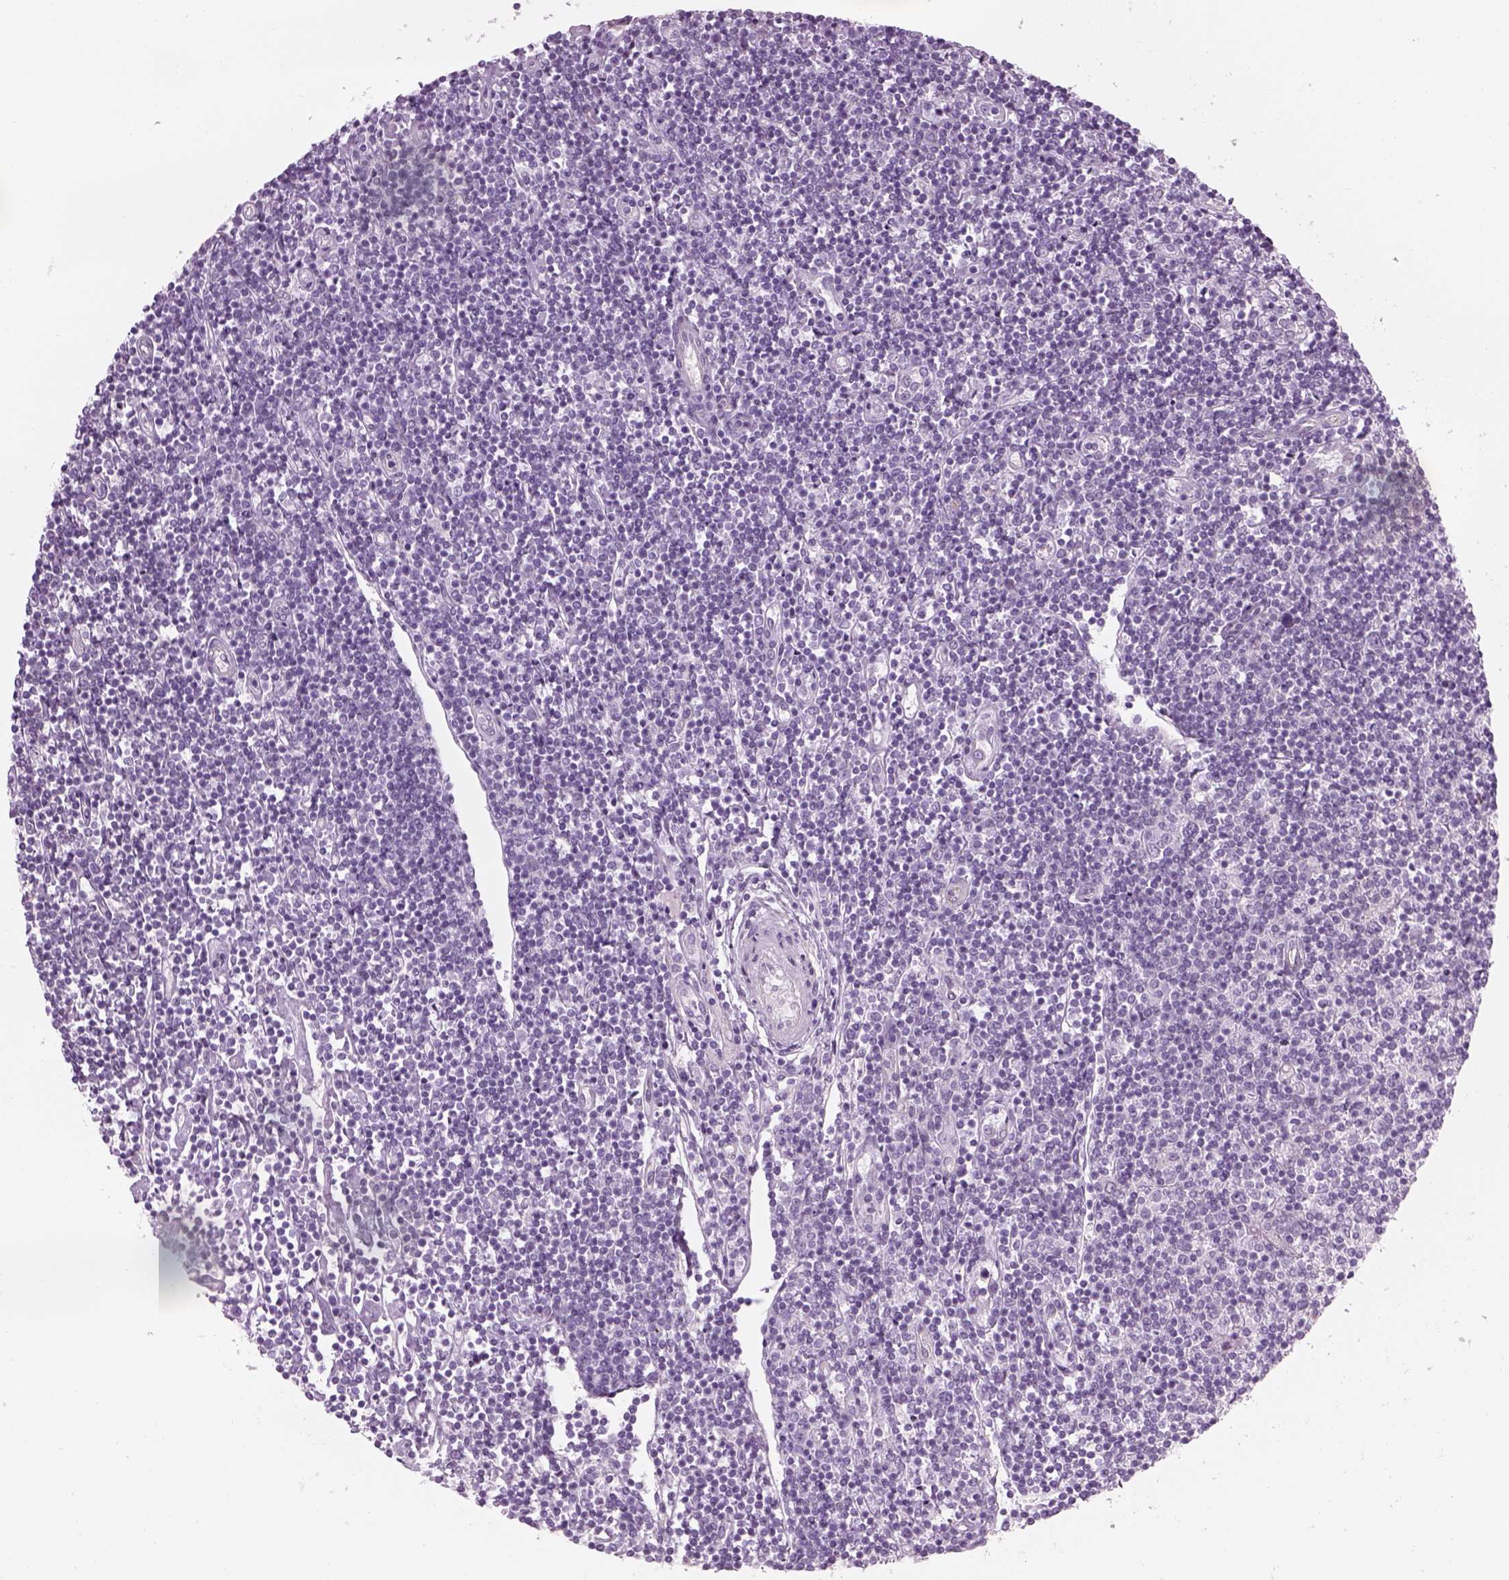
{"staining": {"intensity": "negative", "quantity": "none", "location": "none"}, "tissue": "lymphoma", "cell_type": "Tumor cells", "image_type": "cancer", "snomed": [{"axis": "morphology", "description": "Hodgkin's disease, NOS"}, {"axis": "topography", "description": "Lymph node"}], "caption": "This photomicrograph is of Hodgkin's disease stained with immunohistochemistry to label a protein in brown with the nuclei are counter-stained blue. There is no positivity in tumor cells.", "gene": "GAS2L2", "patient": {"sex": "male", "age": 40}}